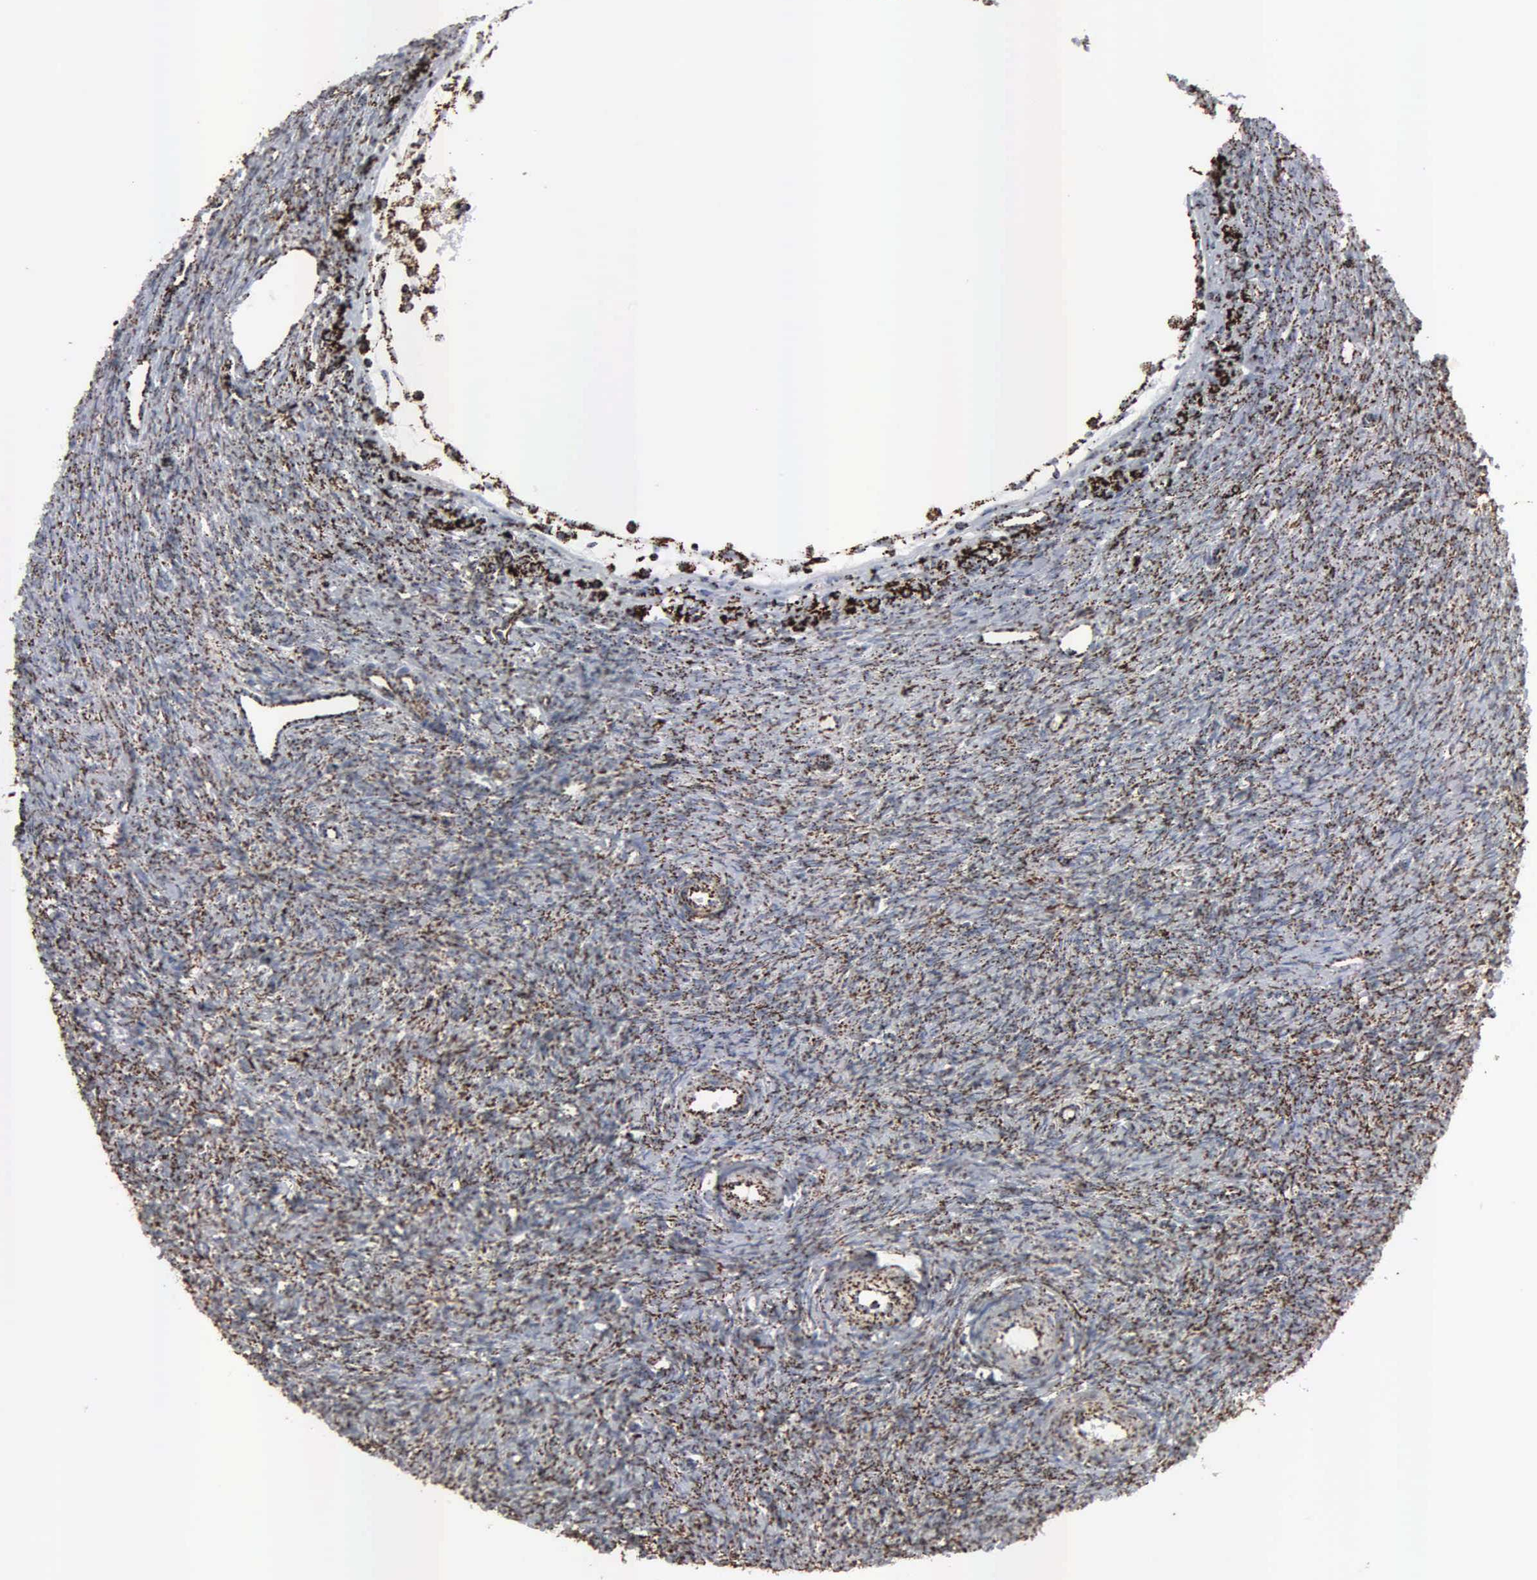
{"staining": {"intensity": "strong", "quantity": ">75%", "location": "cytoplasmic/membranous"}, "tissue": "ovary", "cell_type": "Follicle cells", "image_type": "normal", "snomed": [{"axis": "morphology", "description": "Normal tissue, NOS"}, {"axis": "topography", "description": "Ovary"}], "caption": "Unremarkable ovary reveals strong cytoplasmic/membranous positivity in approximately >75% of follicle cells The protein is stained brown, and the nuclei are stained in blue (DAB (3,3'-diaminobenzidine) IHC with brightfield microscopy, high magnification)..", "gene": "HSPA9", "patient": {"sex": "female", "age": 32}}